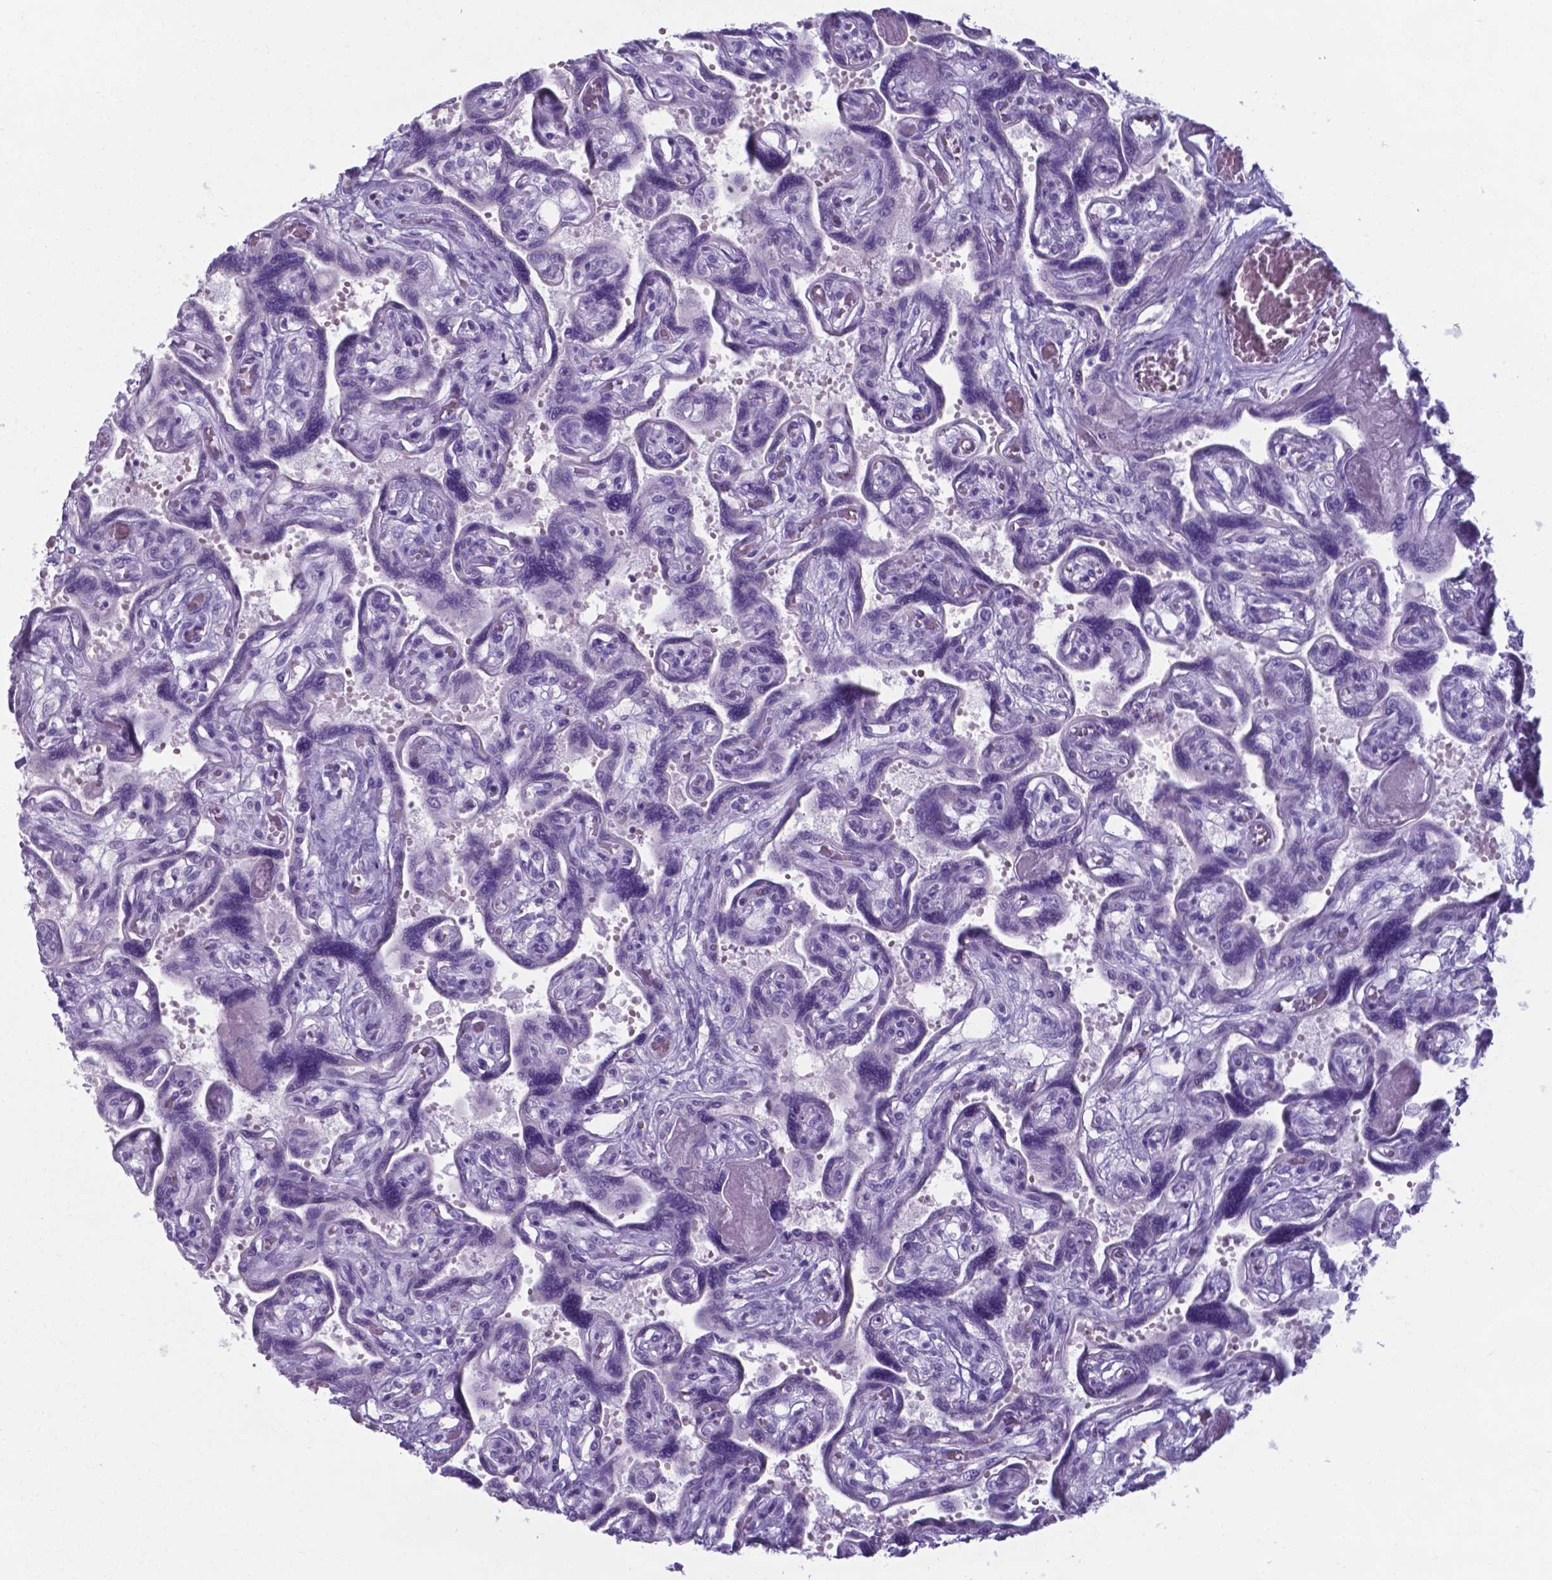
{"staining": {"intensity": "weak", "quantity": "25%-75%", "location": "cytoplasmic/membranous"}, "tissue": "placenta", "cell_type": "Decidual cells", "image_type": "normal", "snomed": [{"axis": "morphology", "description": "Normal tissue, NOS"}, {"axis": "topography", "description": "Placenta"}], "caption": "About 25%-75% of decidual cells in normal human placenta show weak cytoplasmic/membranous protein positivity as visualized by brown immunohistochemical staining.", "gene": "AP5B1", "patient": {"sex": "female", "age": 32}}